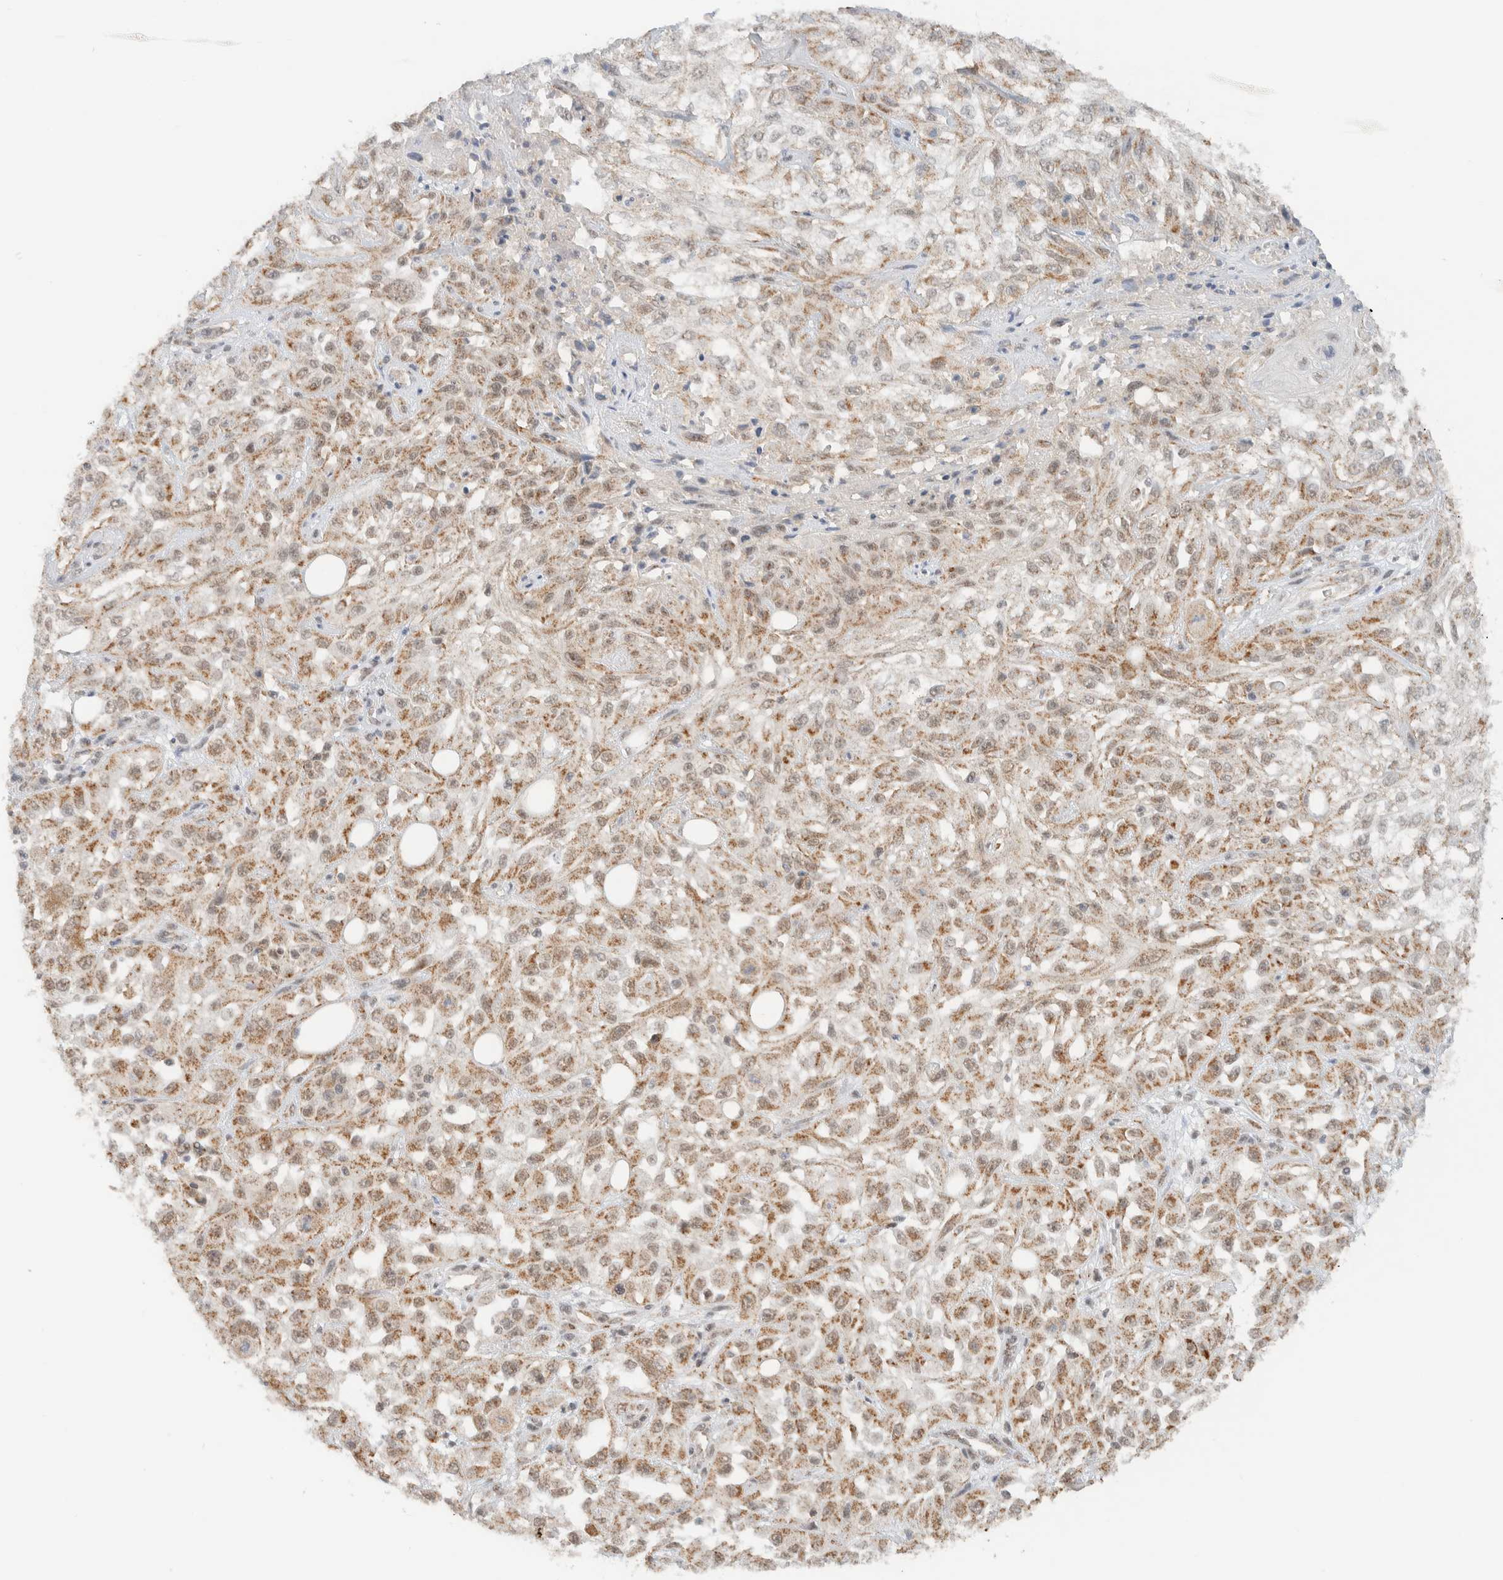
{"staining": {"intensity": "moderate", "quantity": ">75%", "location": "cytoplasmic/membranous"}, "tissue": "skin cancer", "cell_type": "Tumor cells", "image_type": "cancer", "snomed": [{"axis": "morphology", "description": "Squamous cell carcinoma, NOS"}, {"axis": "morphology", "description": "Squamous cell carcinoma, metastatic, NOS"}, {"axis": "topography", "description": "Skin"}, {"axis": "topography", "description": "Lymph node"}], "caption": "A brown stain shows moderate cytoplasmic/membranous staining of a protein in skin squamous cell carcinoma tumor cells. (DAB = brown stain, brightfield microscopy at high magnification).", "gene": "MRPL41", "patient": {"sex": "male", "age": 75}}